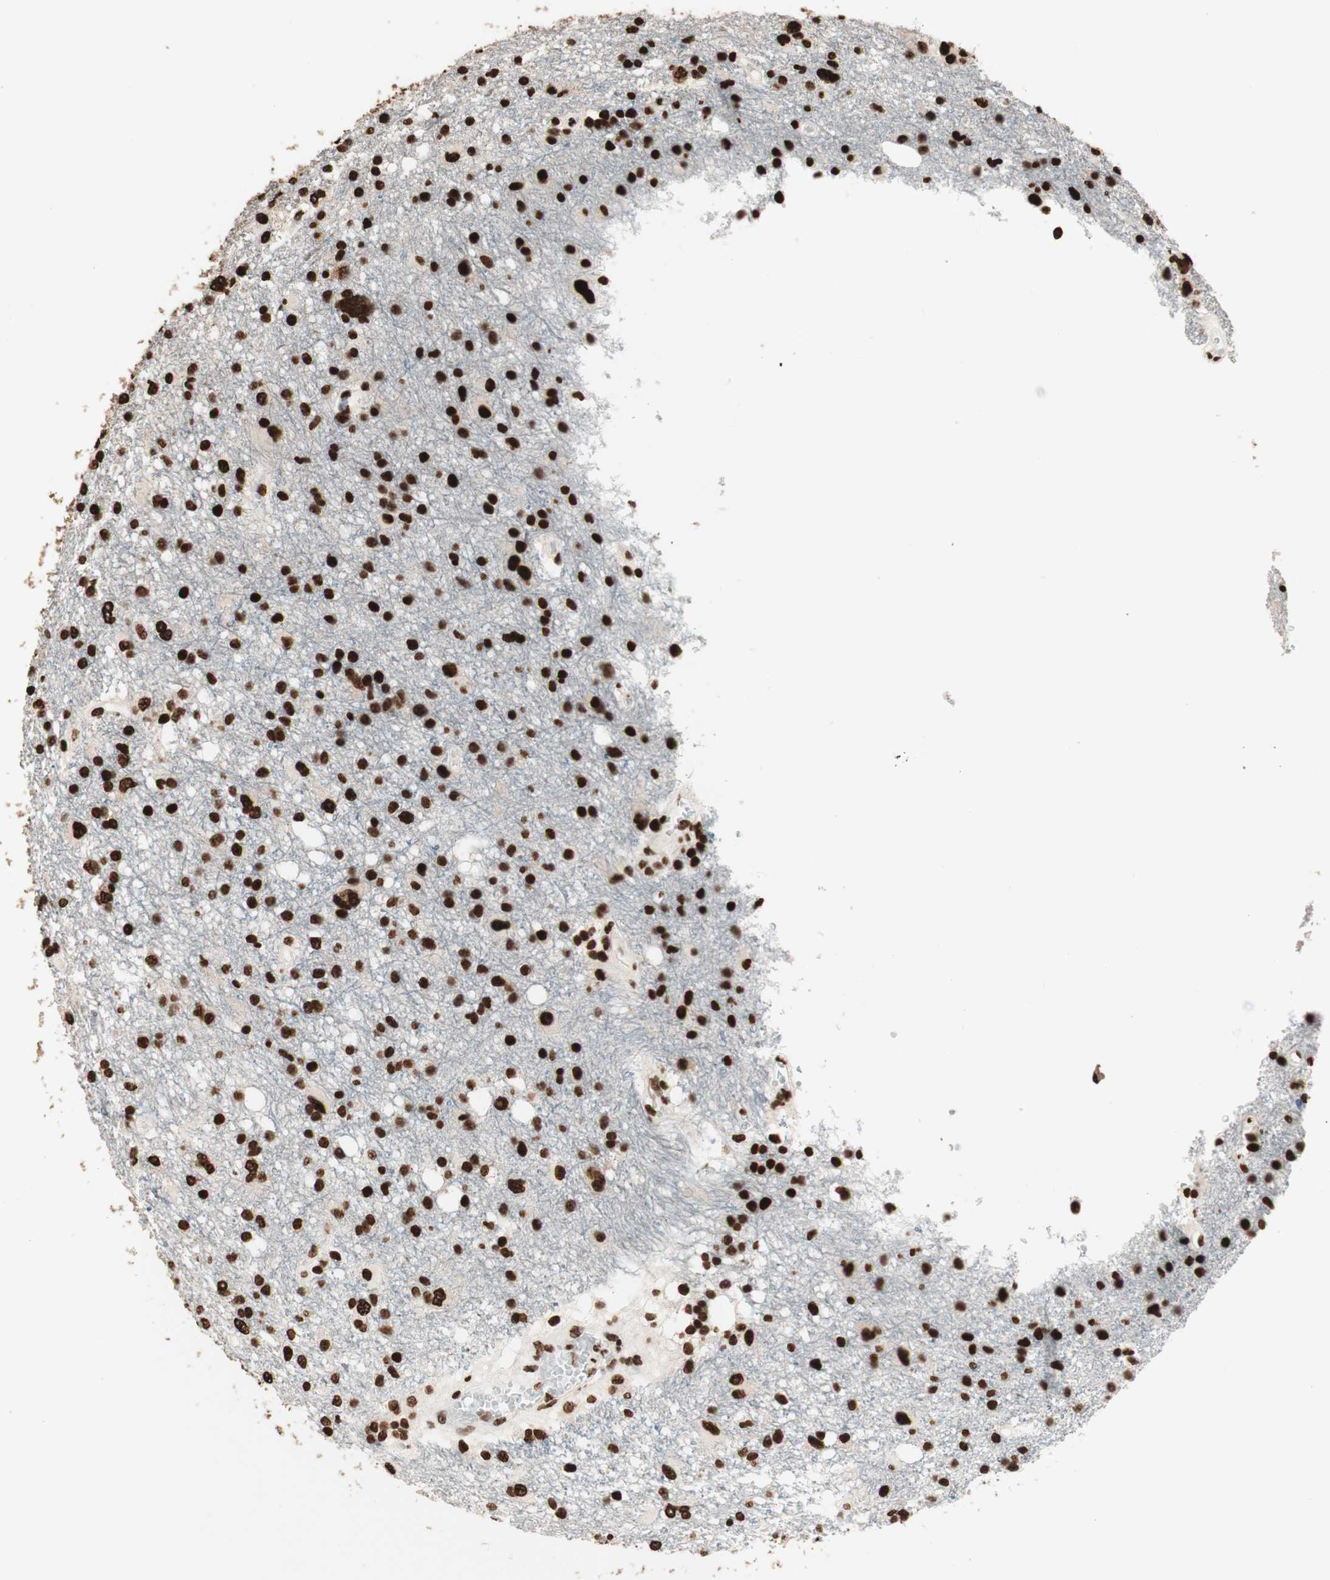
{"staining": {"intensity": "strong", "quantity": ">75%", "location": "nuclear"}, "tissue": "glioma", "cell_type": "Tumor cells", "image_type": "cancer", "snomed": [{"axis": "morphology", "description": "Glioma, malignant, High grade"}, {"axis": "topography", "description": "Brain"}], "caption": "The immunohistochemical stain labels strong nuclear expression in tumor cells of malignant glioma (high-grade) tissue.", "gene": "HNRNPA2B1", "patient": {"sex": "female", "age": 59}}